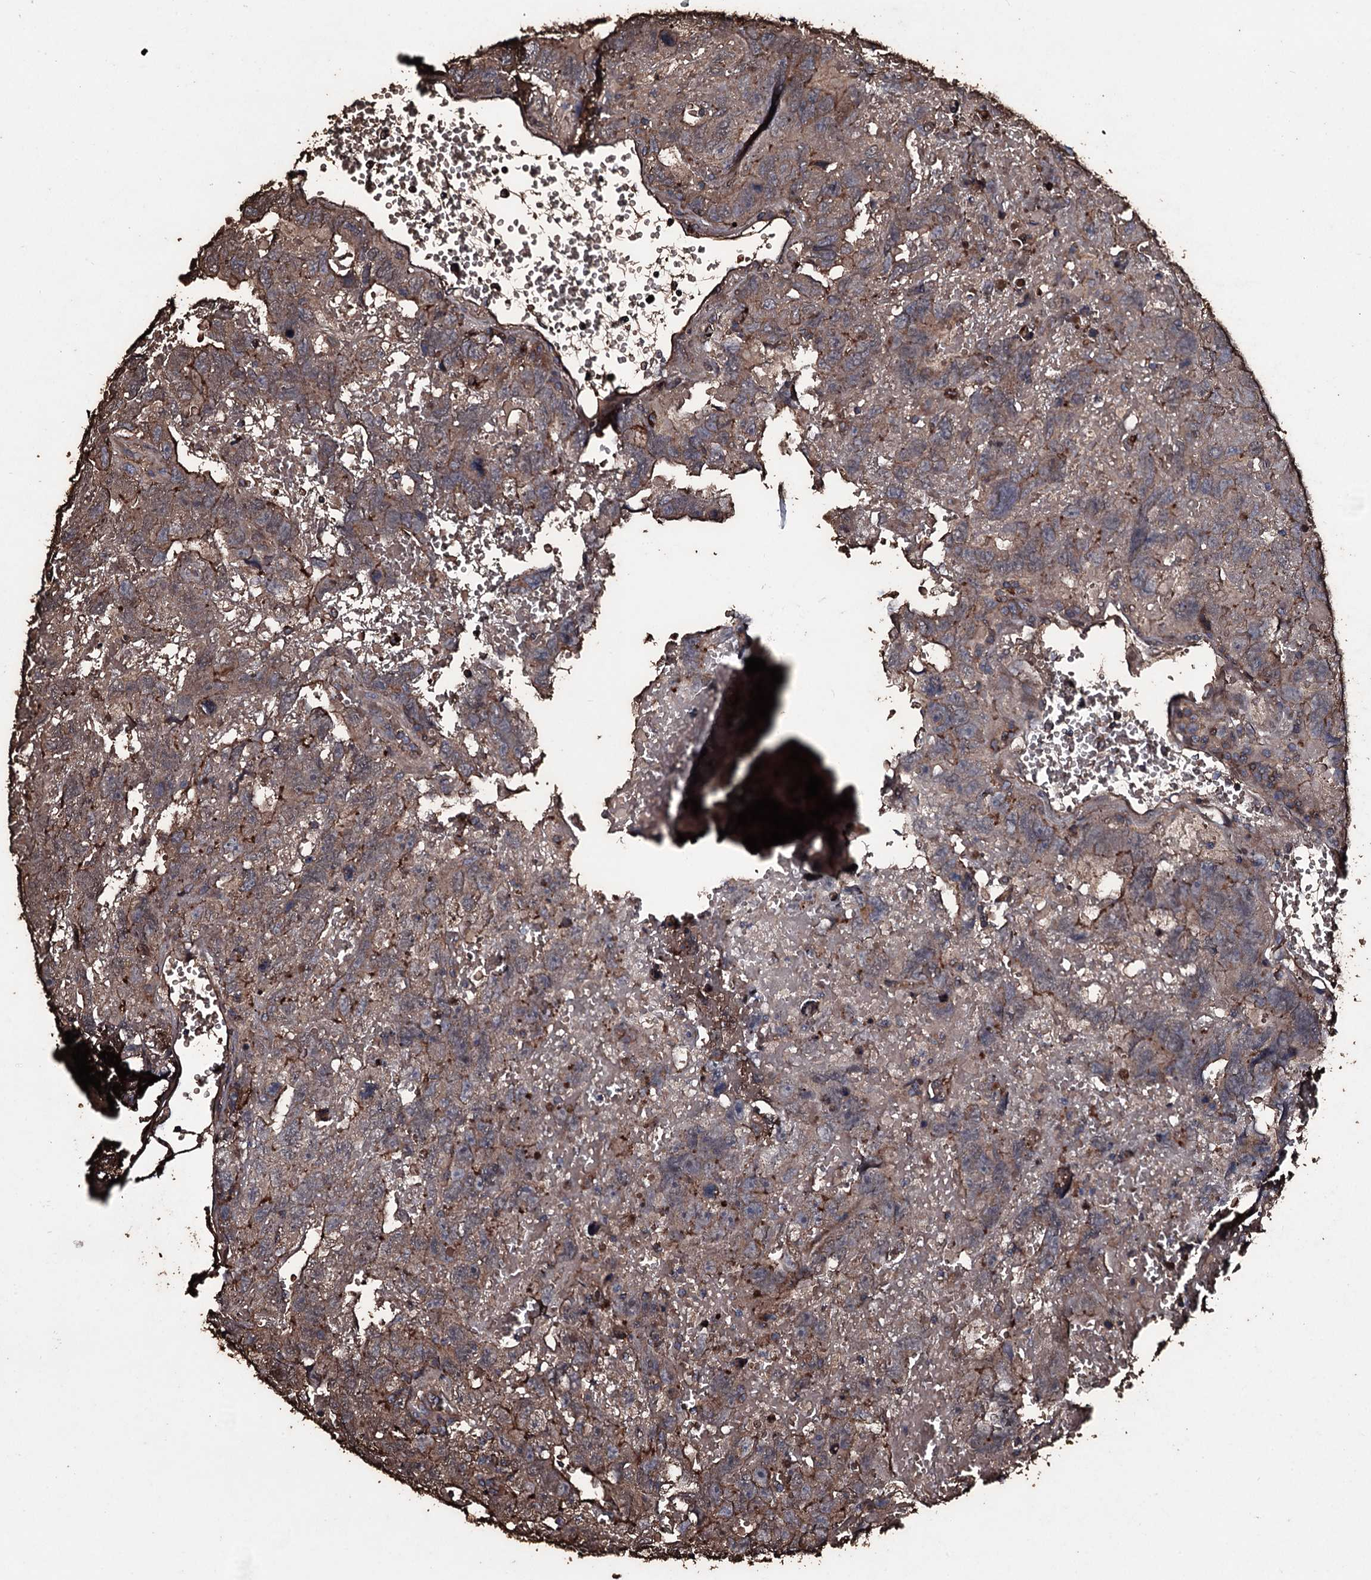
{"staining": {"intensity": "moderate", "quantity": ">75%", "location": "cytoplasmic/membranous"}, "tissue": "testis cancer", "cell_type": "Tumor cells", "image_type": "cancer", "snomed": [{"axis": "morphology", "description": "Carcinoma, Embryonal, NOS"}, {"axis": "topography", "description": "Testis"}], "caption": "Testis embryonal carcinoma stained with immunohistochemistry reveals moderate cytoplasmic/membranous expression in about >75% of tumor cells.", "gene": "ZSWIM8", "patient": {"sex": "male", "age": 45}}